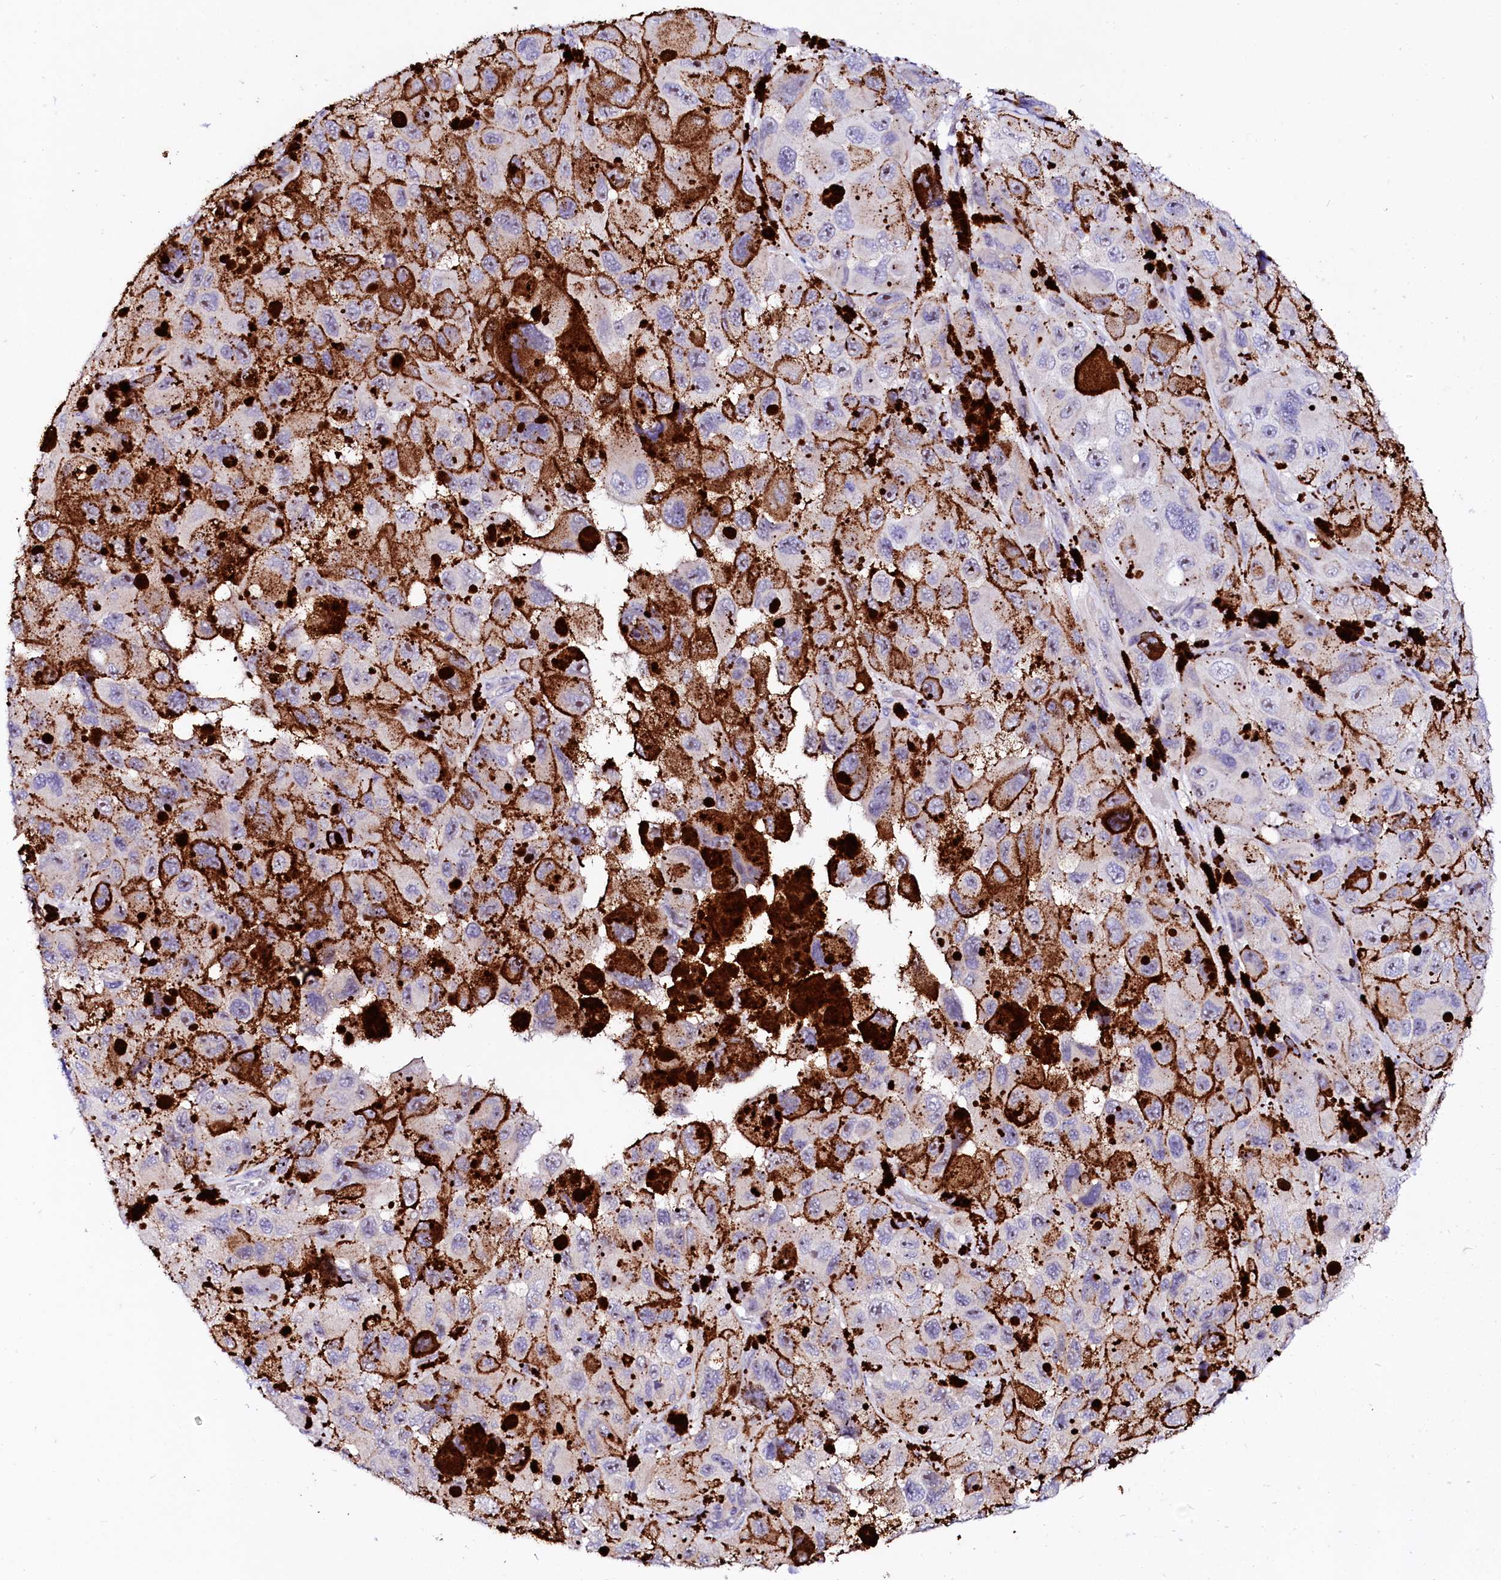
{"staining": {"intensity": "negative", "quantity": "none", "location": "none"}, "tissue": "melanoma", "cell_type": "Tumor cells", "image_type": "cancer", "snomed": [{"axis": "morphology", "description": "Malignant melanoma, NOS"}, {"axis": "topography", "description": "Skin"}], "caption": "High power microscopy image of an immunohistochemistry micrograph of malignant melanoma, revealing no significant expression in tumor cells.", "gene": "BTBD16", "patient": {"sex": "female", "age": 73}}